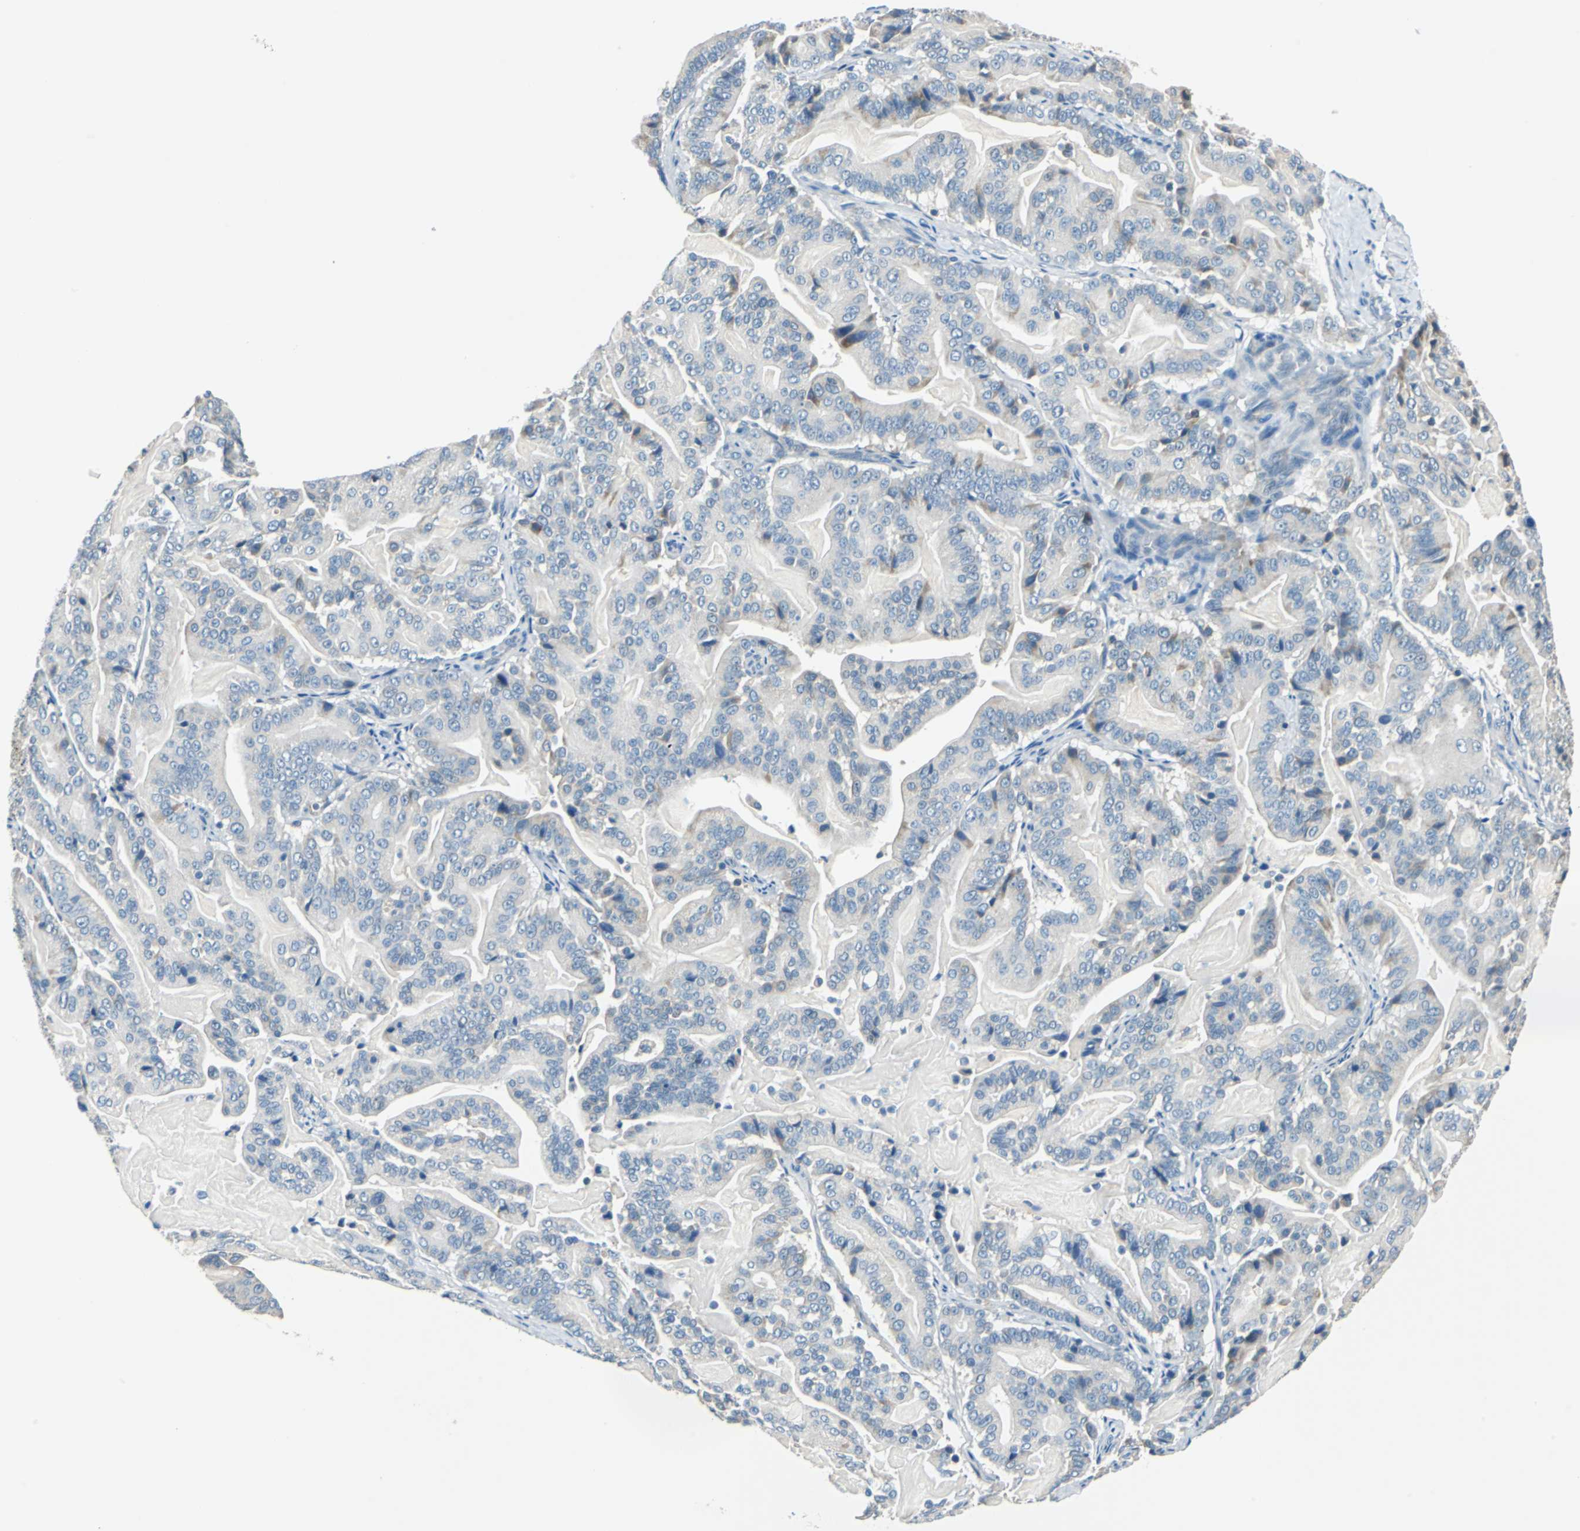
{"staining": {"intensity": "negative", "quantity": "none", "location": "none"}, "tissue": "pancreatic cancer", "cell_type": "Tumor cells", "image_type": "cancer", "snomed": [{"axis": "morphology", "description": "Adenocarcinoma, NOS"}, {"axis": "topography", "description": "Pancreas"}], "caption": "Immunohistochemistry (IHC) micrograph of pancreatic cancer (adenocarcinoma) stained for a protein (brown), which displays no expression in tumor cells.", "gene": "CPA3", "patient": {"sex": "male", "age": 63}}